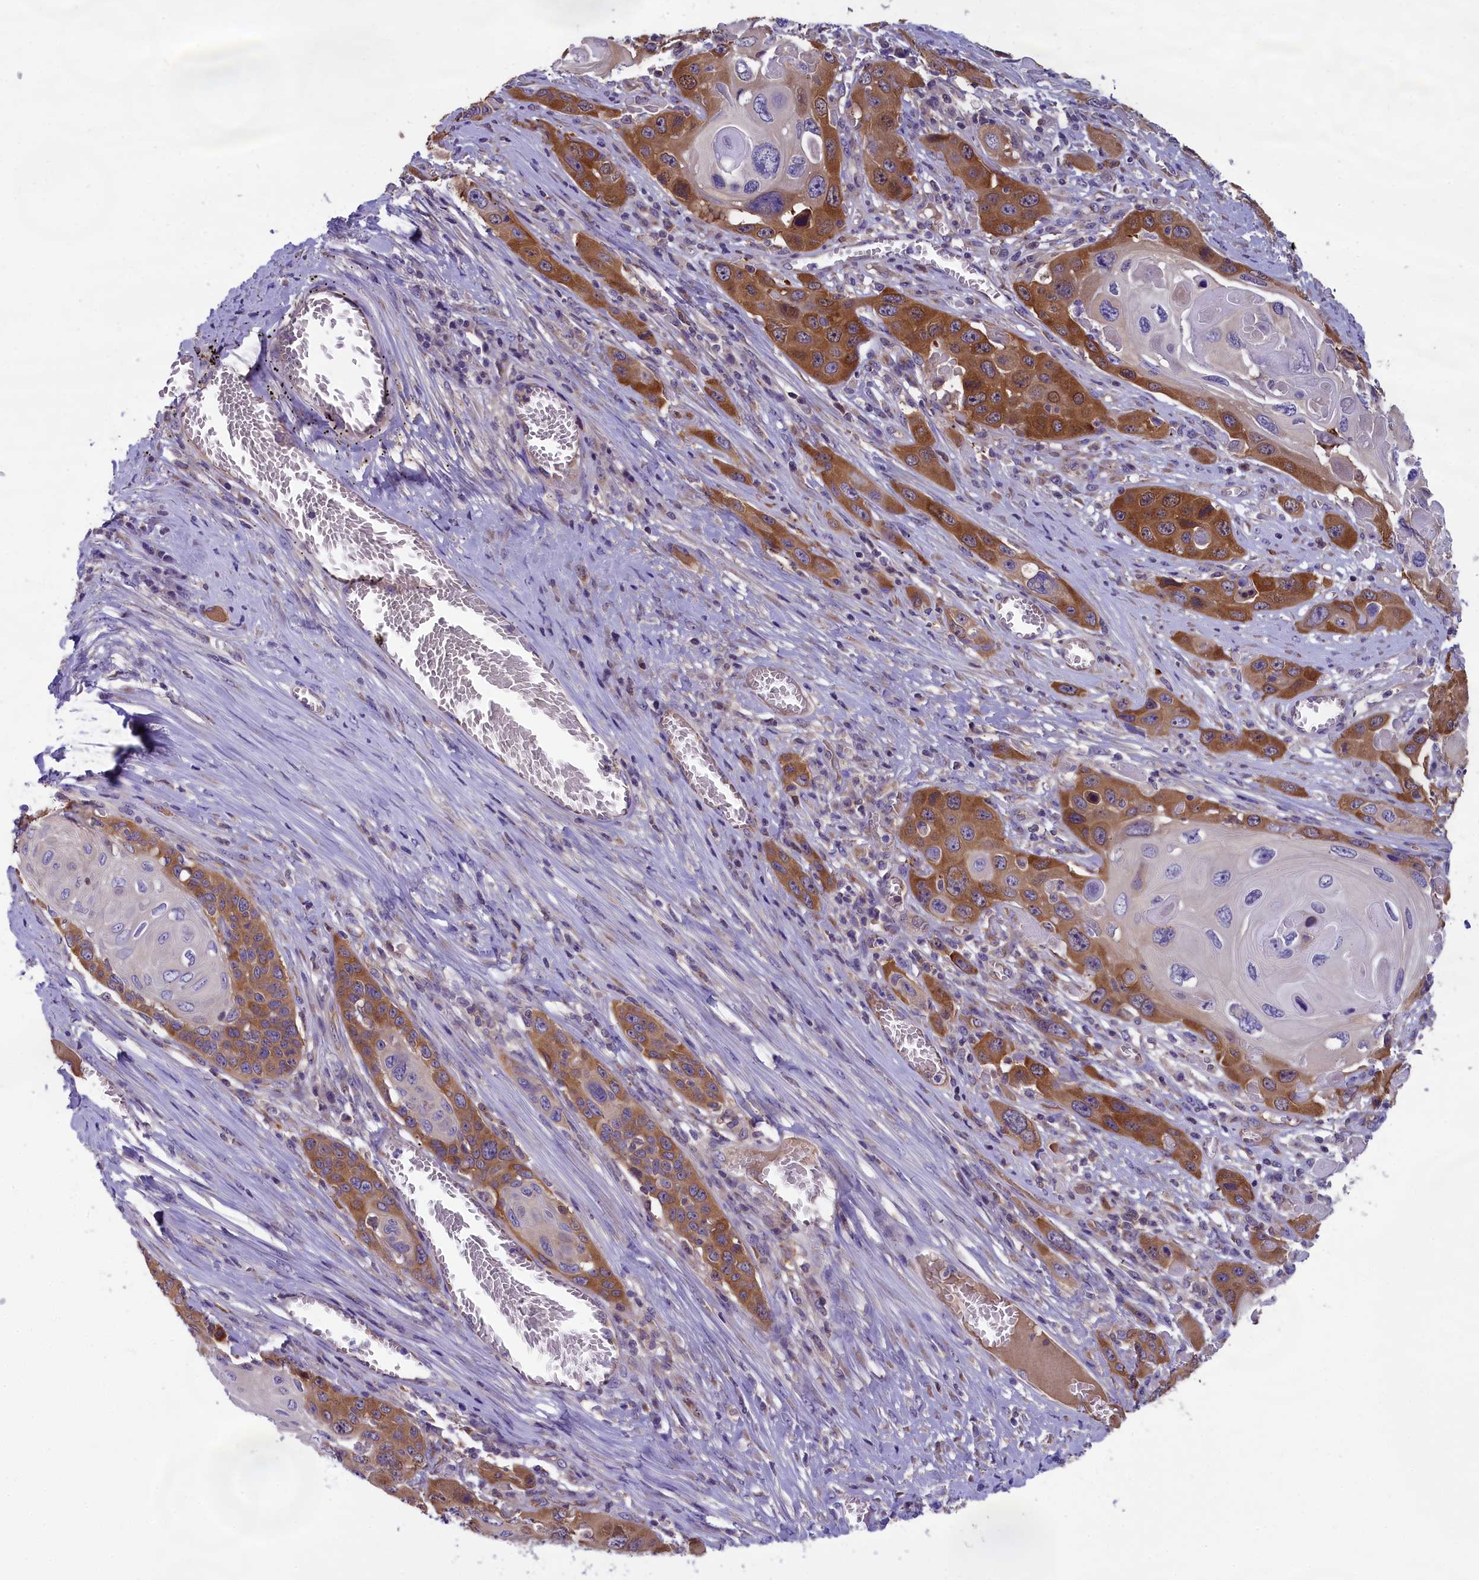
{"staining": {"intensity": "moderate", "quantity": ">75%", "location": "cytoplasmic/membranous"}, "tissue": "skin cancer", "cell_type": "Tumor cells", "image_type": "cancer", "snomed": [{"axis": "morphology", "description": "Squamous cell carcinoma, NOS"}, {"axis": "topography", "description": "Skin"}], "caption": "Squamous cell carcinoma (skin) stained for a protein (brown) reveals moderate cytoplasmic/membranous positive positivity in approximately >75% of tumor cells.", "gene": "ABCC8", "patient": {"sex": "male", "age": 55}}